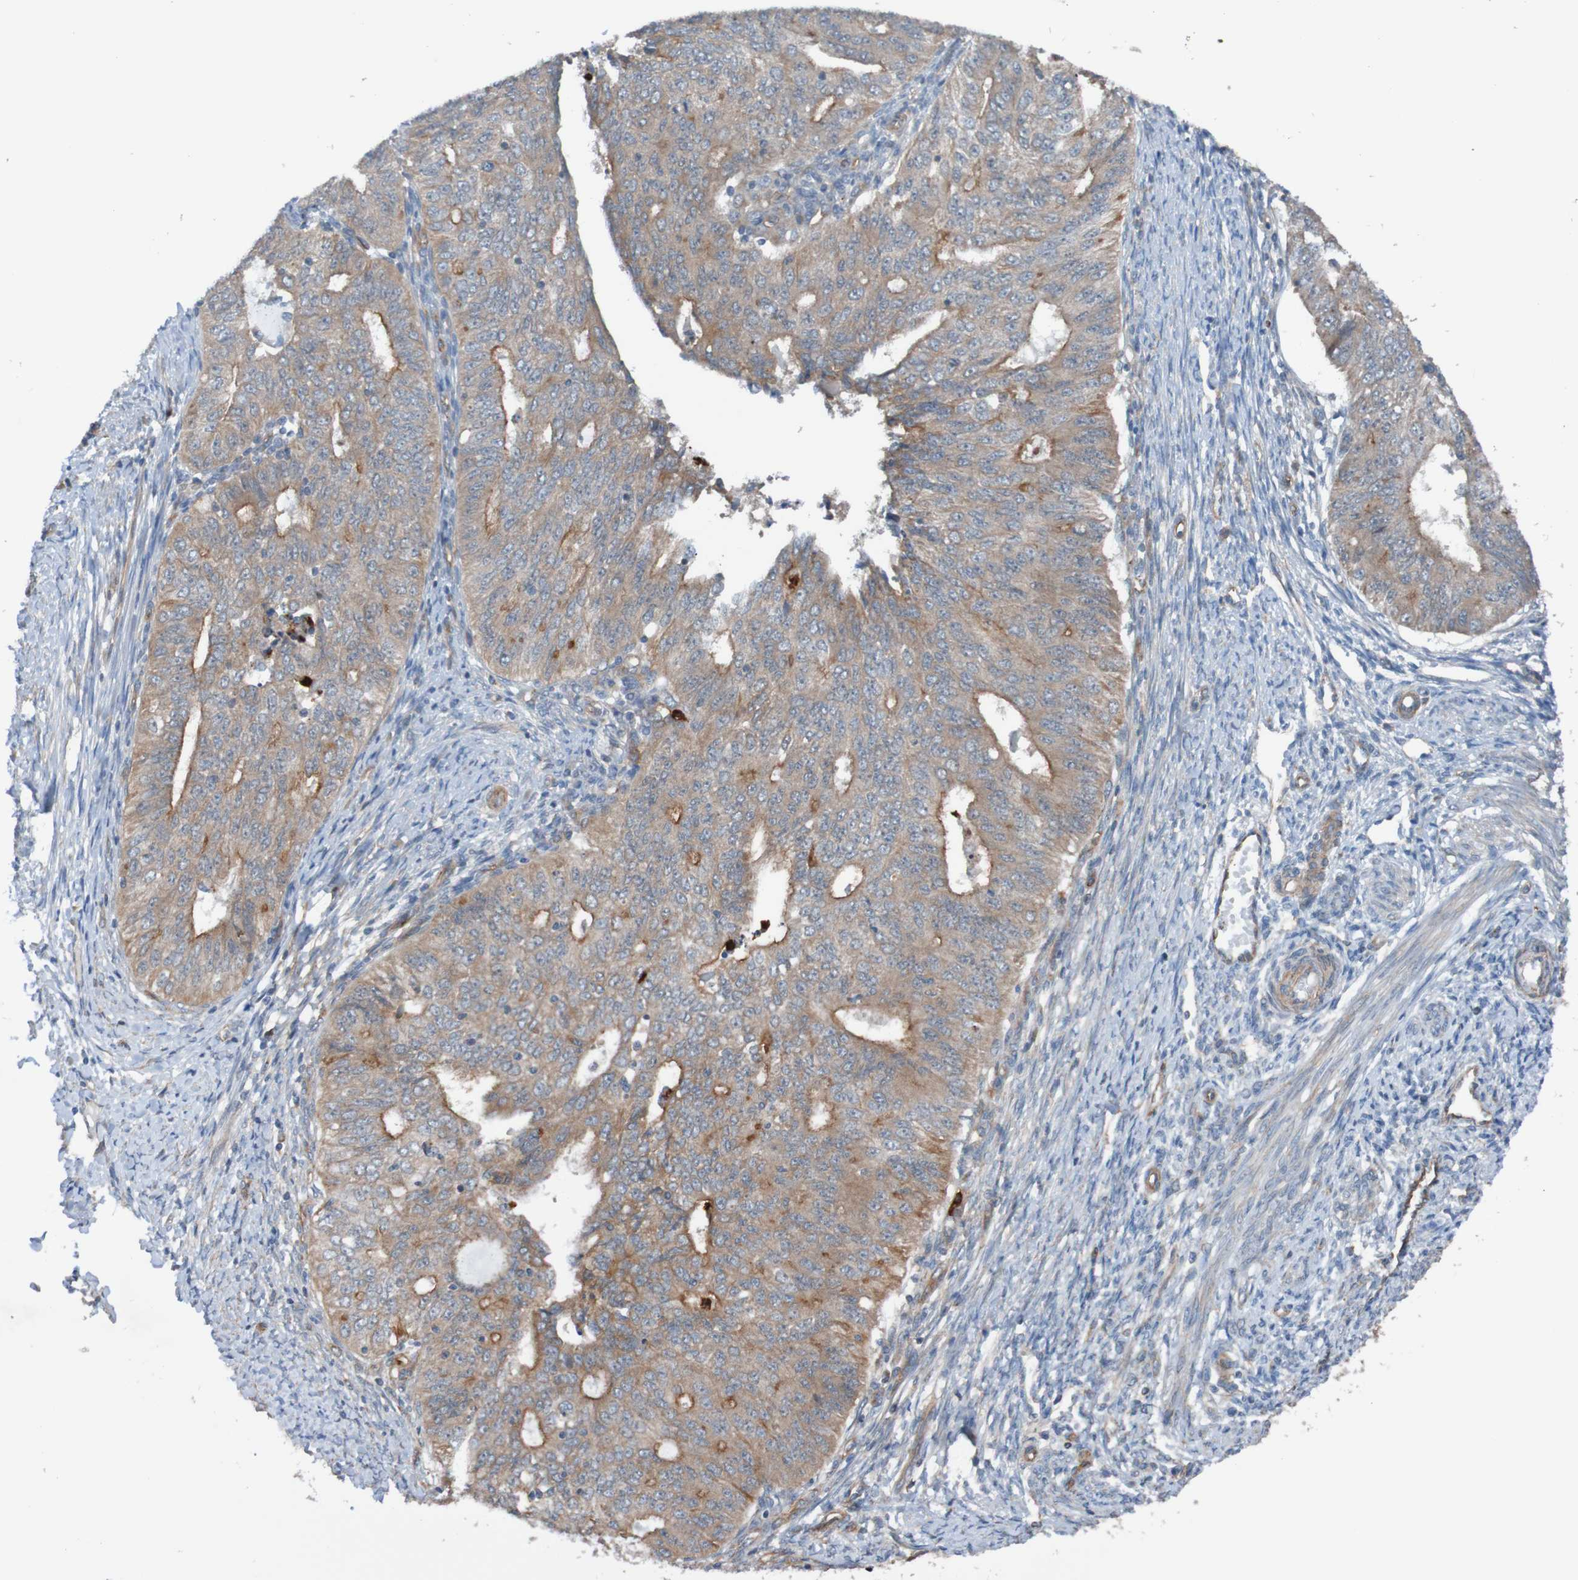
{"staining": {"intensity": "moderate", "quantity": ">75%", "location": "cytoplasmic/membranous"}, "tissue": "endometrial cancer", "cell_type": "Tumor cells", "image_type": "cancer", "snomed": [{"axis": "morphology", "description": "Adenocarcinoma, NOS"}, {"axis": "topography", "description": "Endometrium"}], "caption": "High-magnification brightfield microscopy of adenocarcinoma (endometrial) stained with DAB (brown) and counterstained with hematoxylin (blue). tumor cells exhibit moderate cytoplasmic/membranous staining is seen in about>75% of cells.", "gene": "ST8SIA6", "patient": {"sex": "female", "age": 32}}